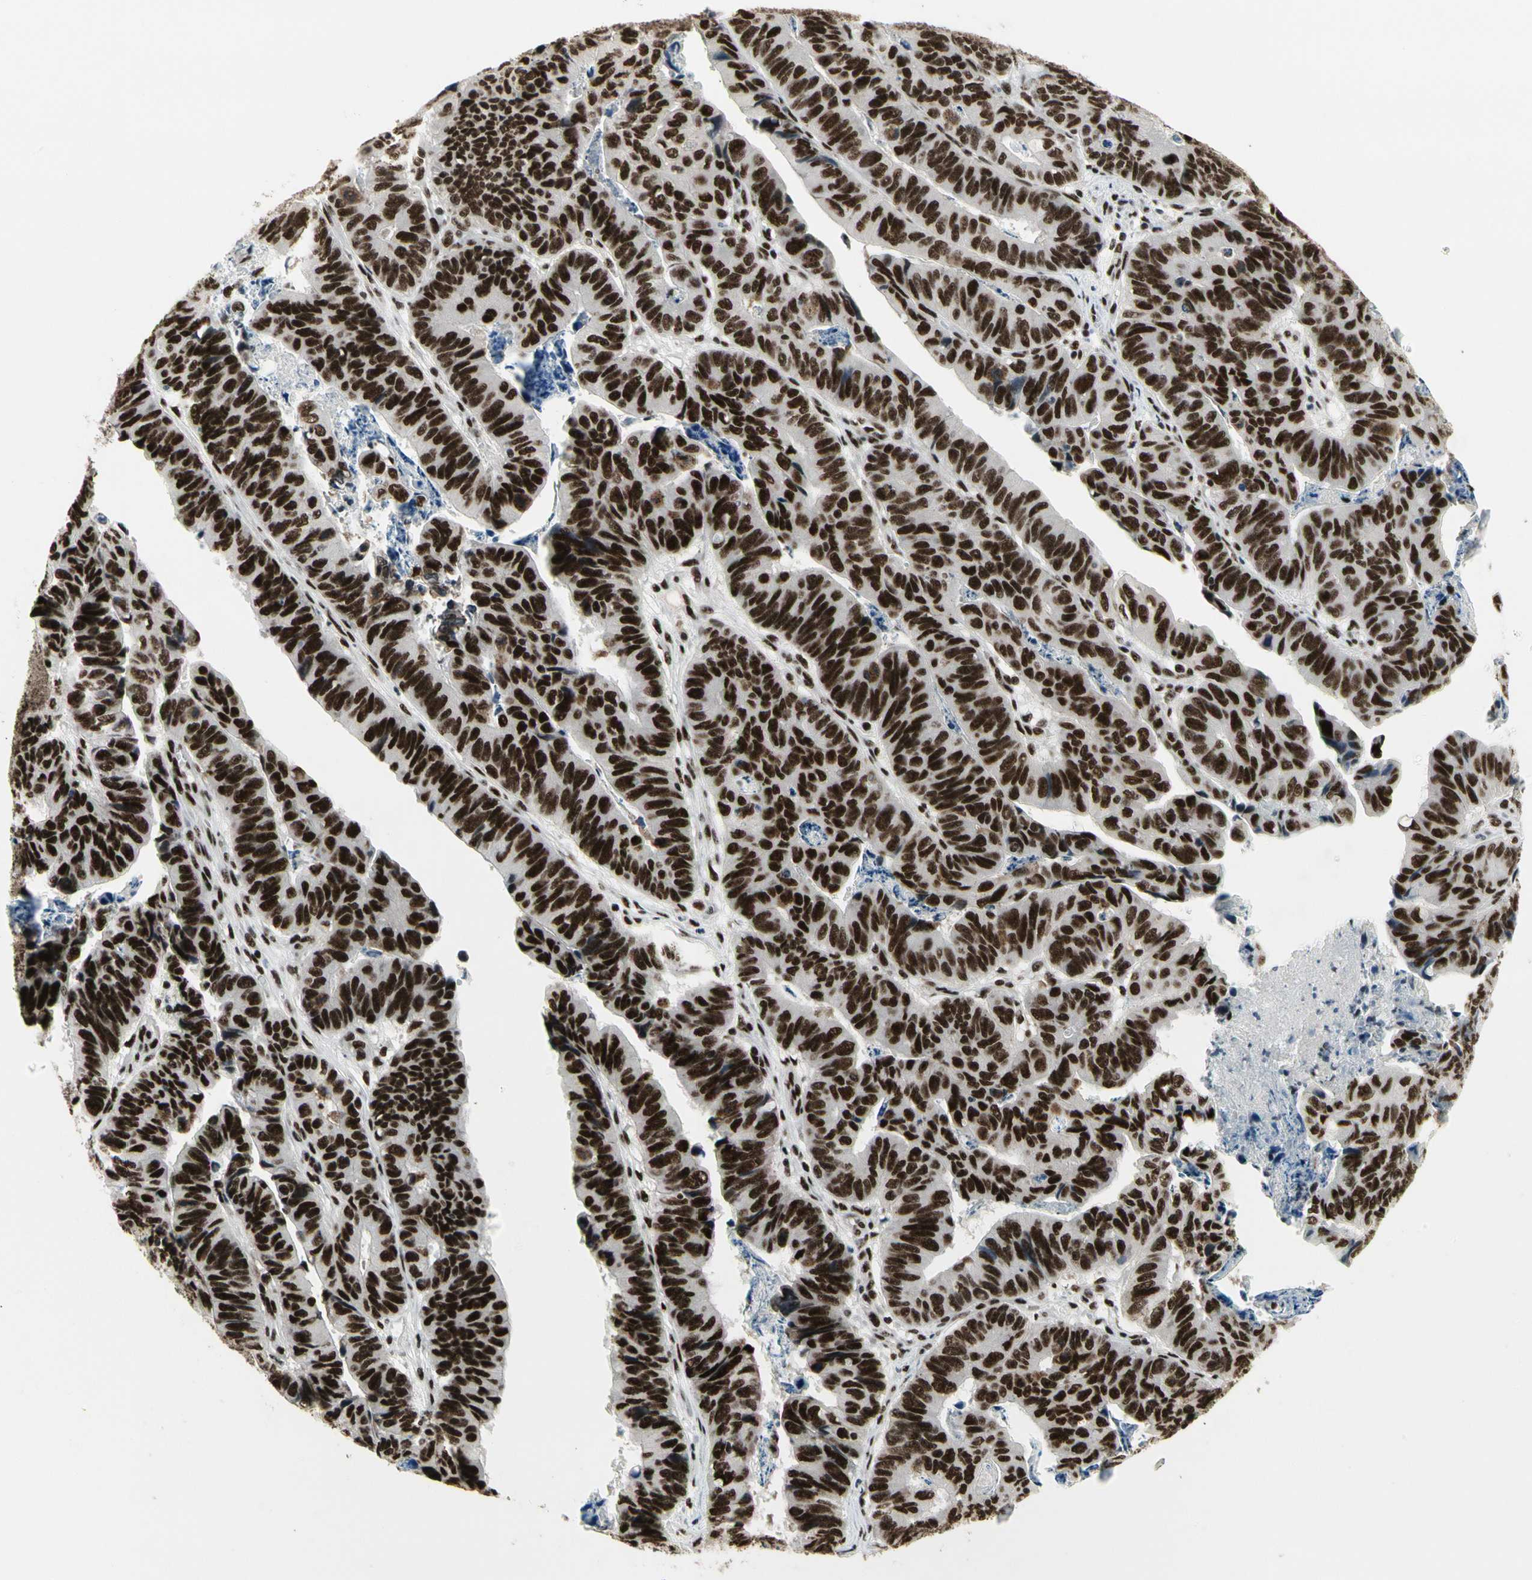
{"staining": {"intensity": "strong", "quantity": ">75%", "location": "nuclear"}, "tissue": "stomach cancer", "cell_type": "Tumor cells", "image_type": "cancer", "snomed": [{"axis": "morphology", "description": "Adenocarcinoma, NOS"}, {"axis": "topography", "description": "Stomach, lower"}], "caption": "Brown immunohistochemical staining in stomach cancer (adenocarcinoma) demonstrates strong nuclear expression in approximately >75% of tumor cells. (DAB (3,3'-diaminobenzidine) = brown stain, brightfield microscopy at high magnification).", "gene": "SRSF11", "patient": {"sex": "male", "age": 77}}